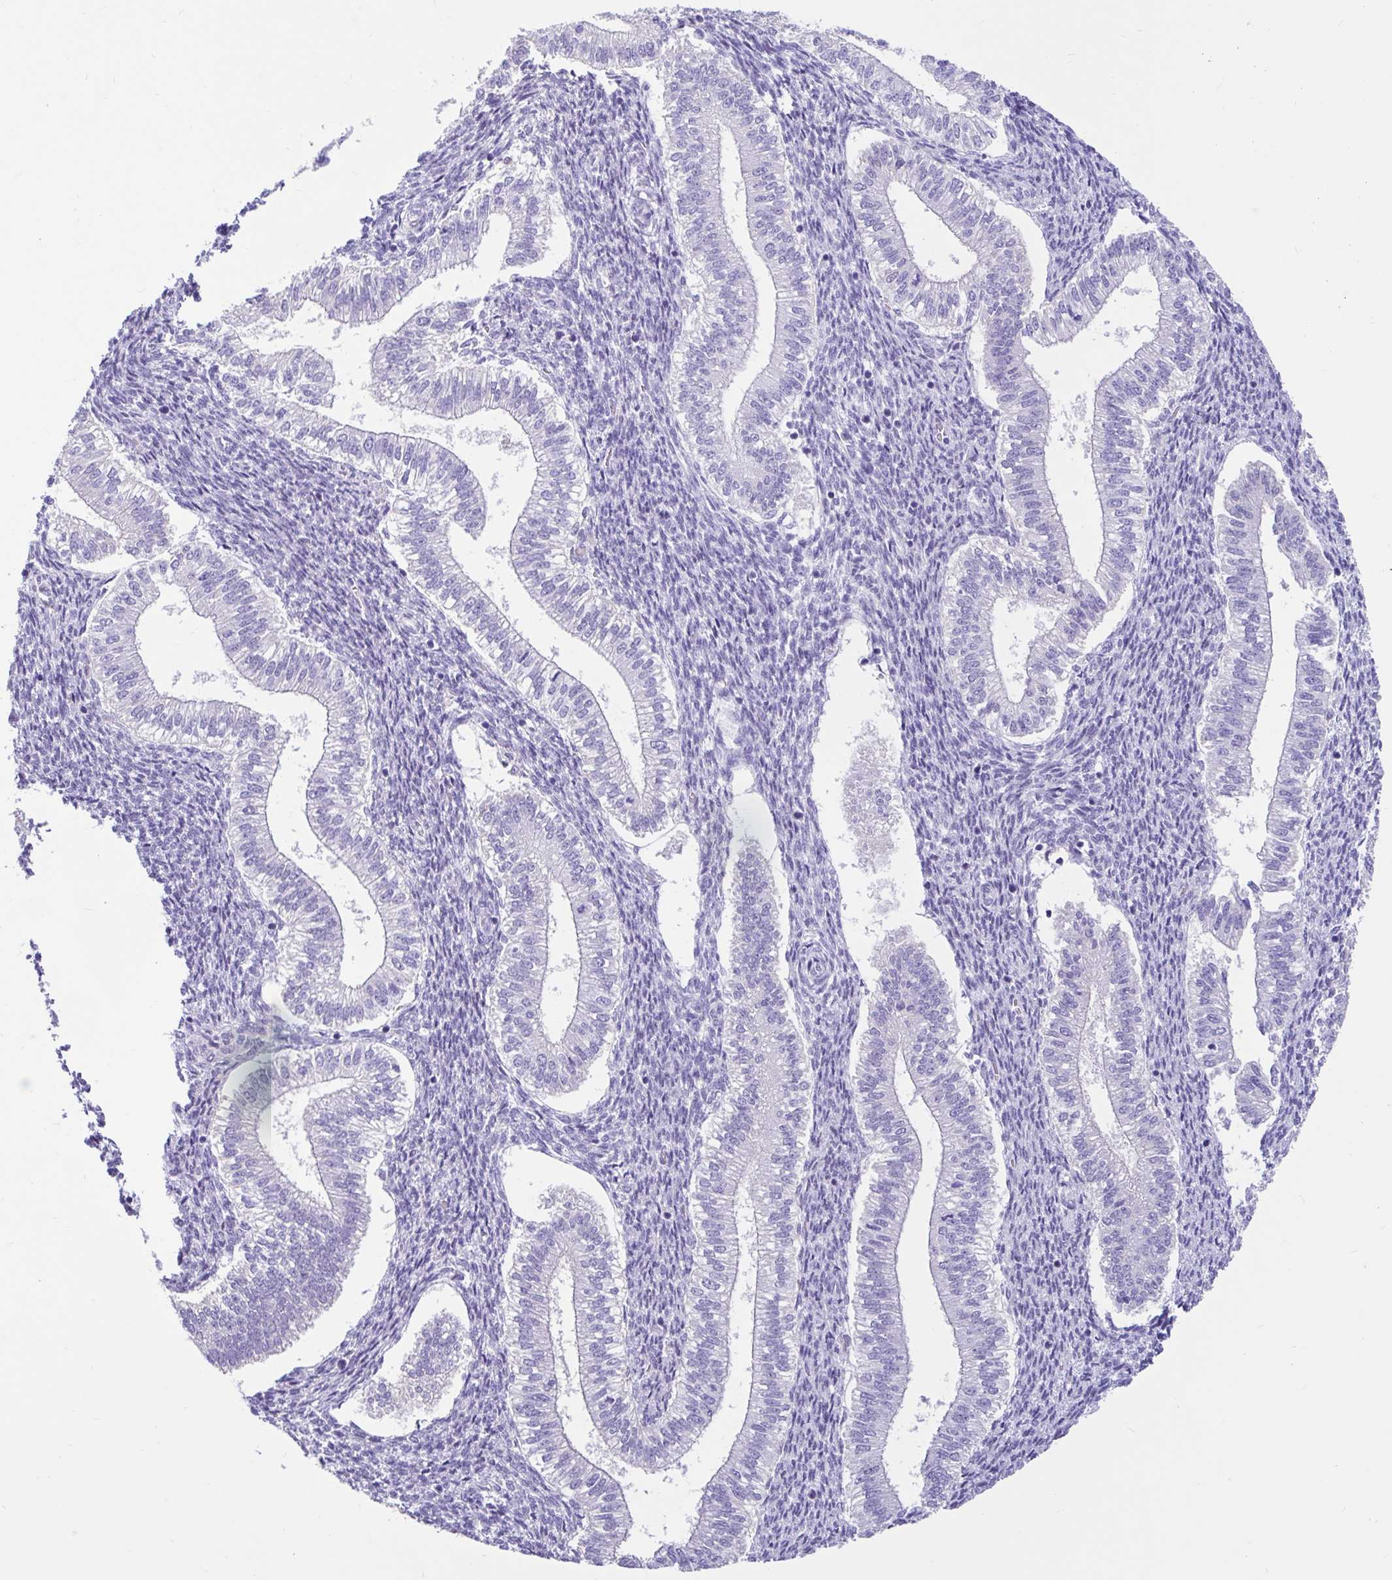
{"staining": {"intensity": "negative", "quantity": "none", "location": "none"}, "tissue": "endometrium", "cell_type": "Cells in endometrial stroma", "image_type": "normal", "snomed": [{"axis": "morphology", "description": "Normal tissue, NOS"}, {"axis": "topography", "description": "Endometrium"}], "caption": "Immunohistochemical staining of normal endometrium displays no significant staining in cells in endometrial stroma.", "gene": "NHLH2", "patient": {"sex": "female", "age": 25}}